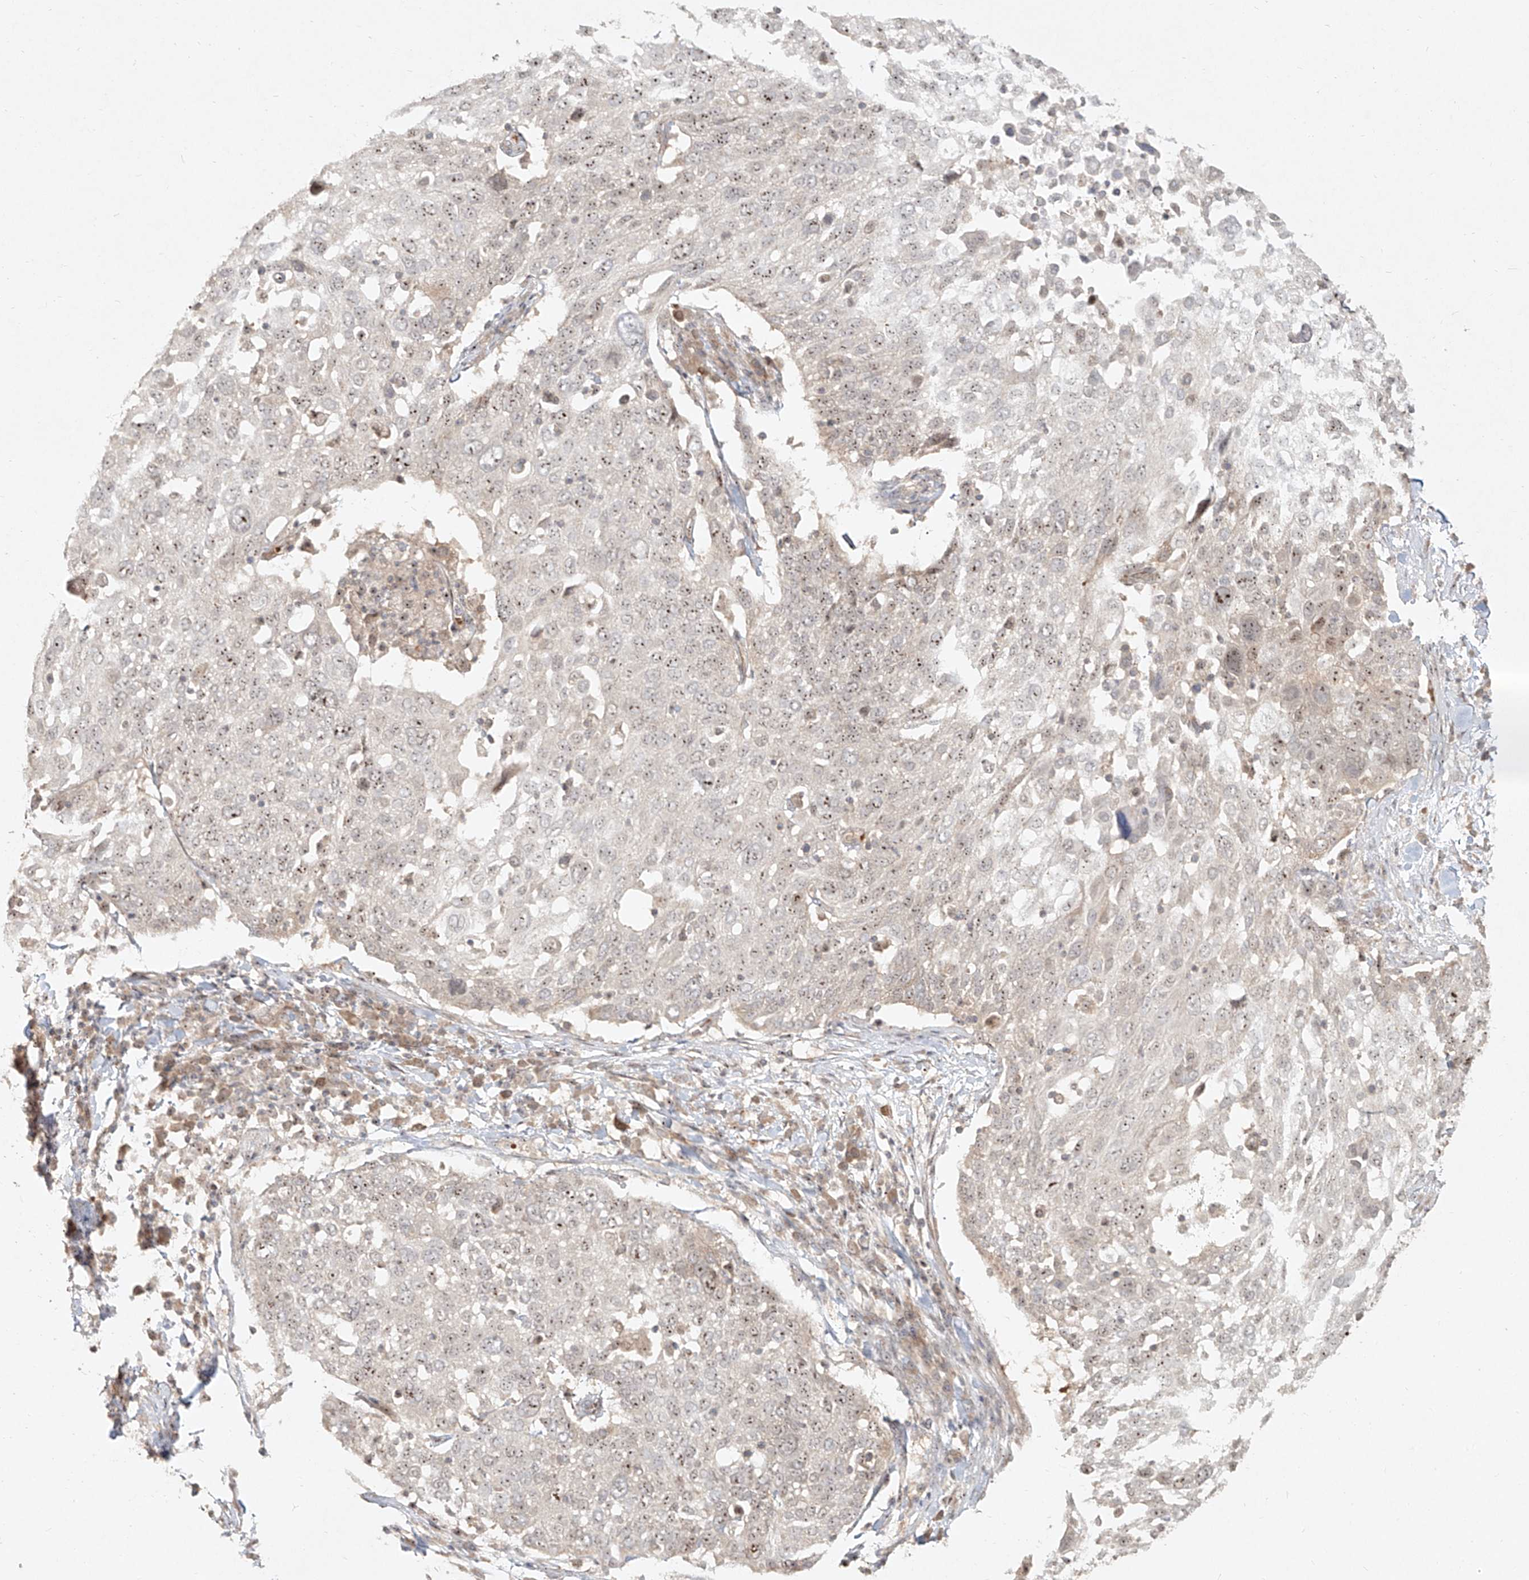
{"staining": {"intensity": "weak", "quantity": "25%-75%", "location": "nuclear"}, "tissue": "lung cancer", "cell_type": "Tumor cells", "image_type": "cancer", "snomed": [{"axis": "morphology", "description": "Squamous cell carcinoma, NOS"}, {"axis": "topography", "description": "Lung"}], "caption": "The micrograph demonstrates a brown stain indicating the presence of a protein in the nuclear of tumor cells in lung cancer. The protein of interest is stained brown, and the nuclei are stained in blue (DAB IHC with brightfield microscopy, high magnification).", "gene": "BYSL", "patient": {"sex": "male", "age": 65}}